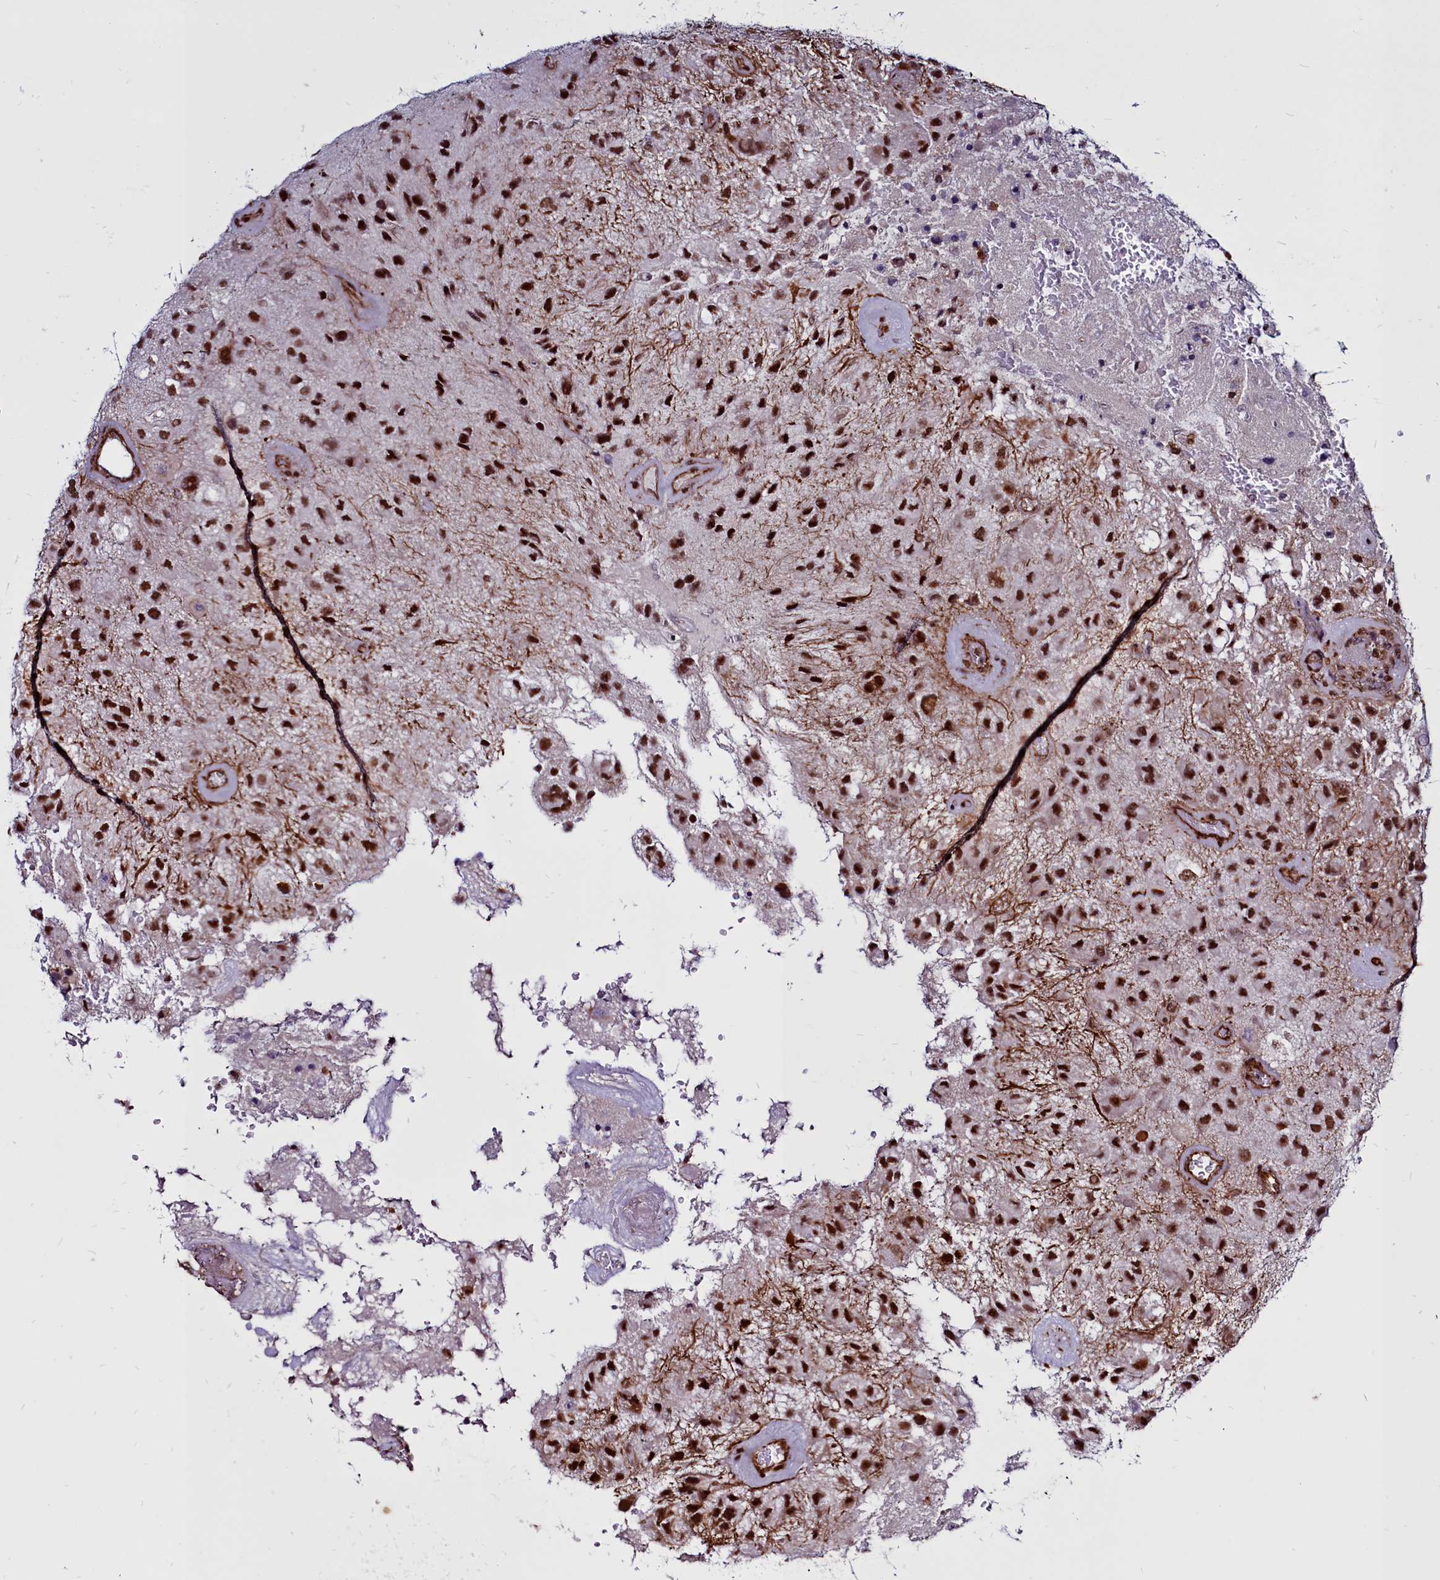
{"staining": {"intensity": "strong", "quantity": ">75%", "location": "nuclear"}, "tissue": "glioma", "cell_type": "Tumor cells", "image_type": "cancer", "snomed": [{"axis": "morphology", "description": "Glioma, malignant, Low grade"}, {"axis": "topography", "description": "Brain"}], "caption": "Malignant glioma (low-grade) was stained to show a protein in brown. There is high levels of strong nuclear staining in about >75% of tumor cells. (brown staining indicates protein expression, while blue staining denotes nuclei).", "gene": "CLK3", "patient": {"sex": "male", "age": 66}}